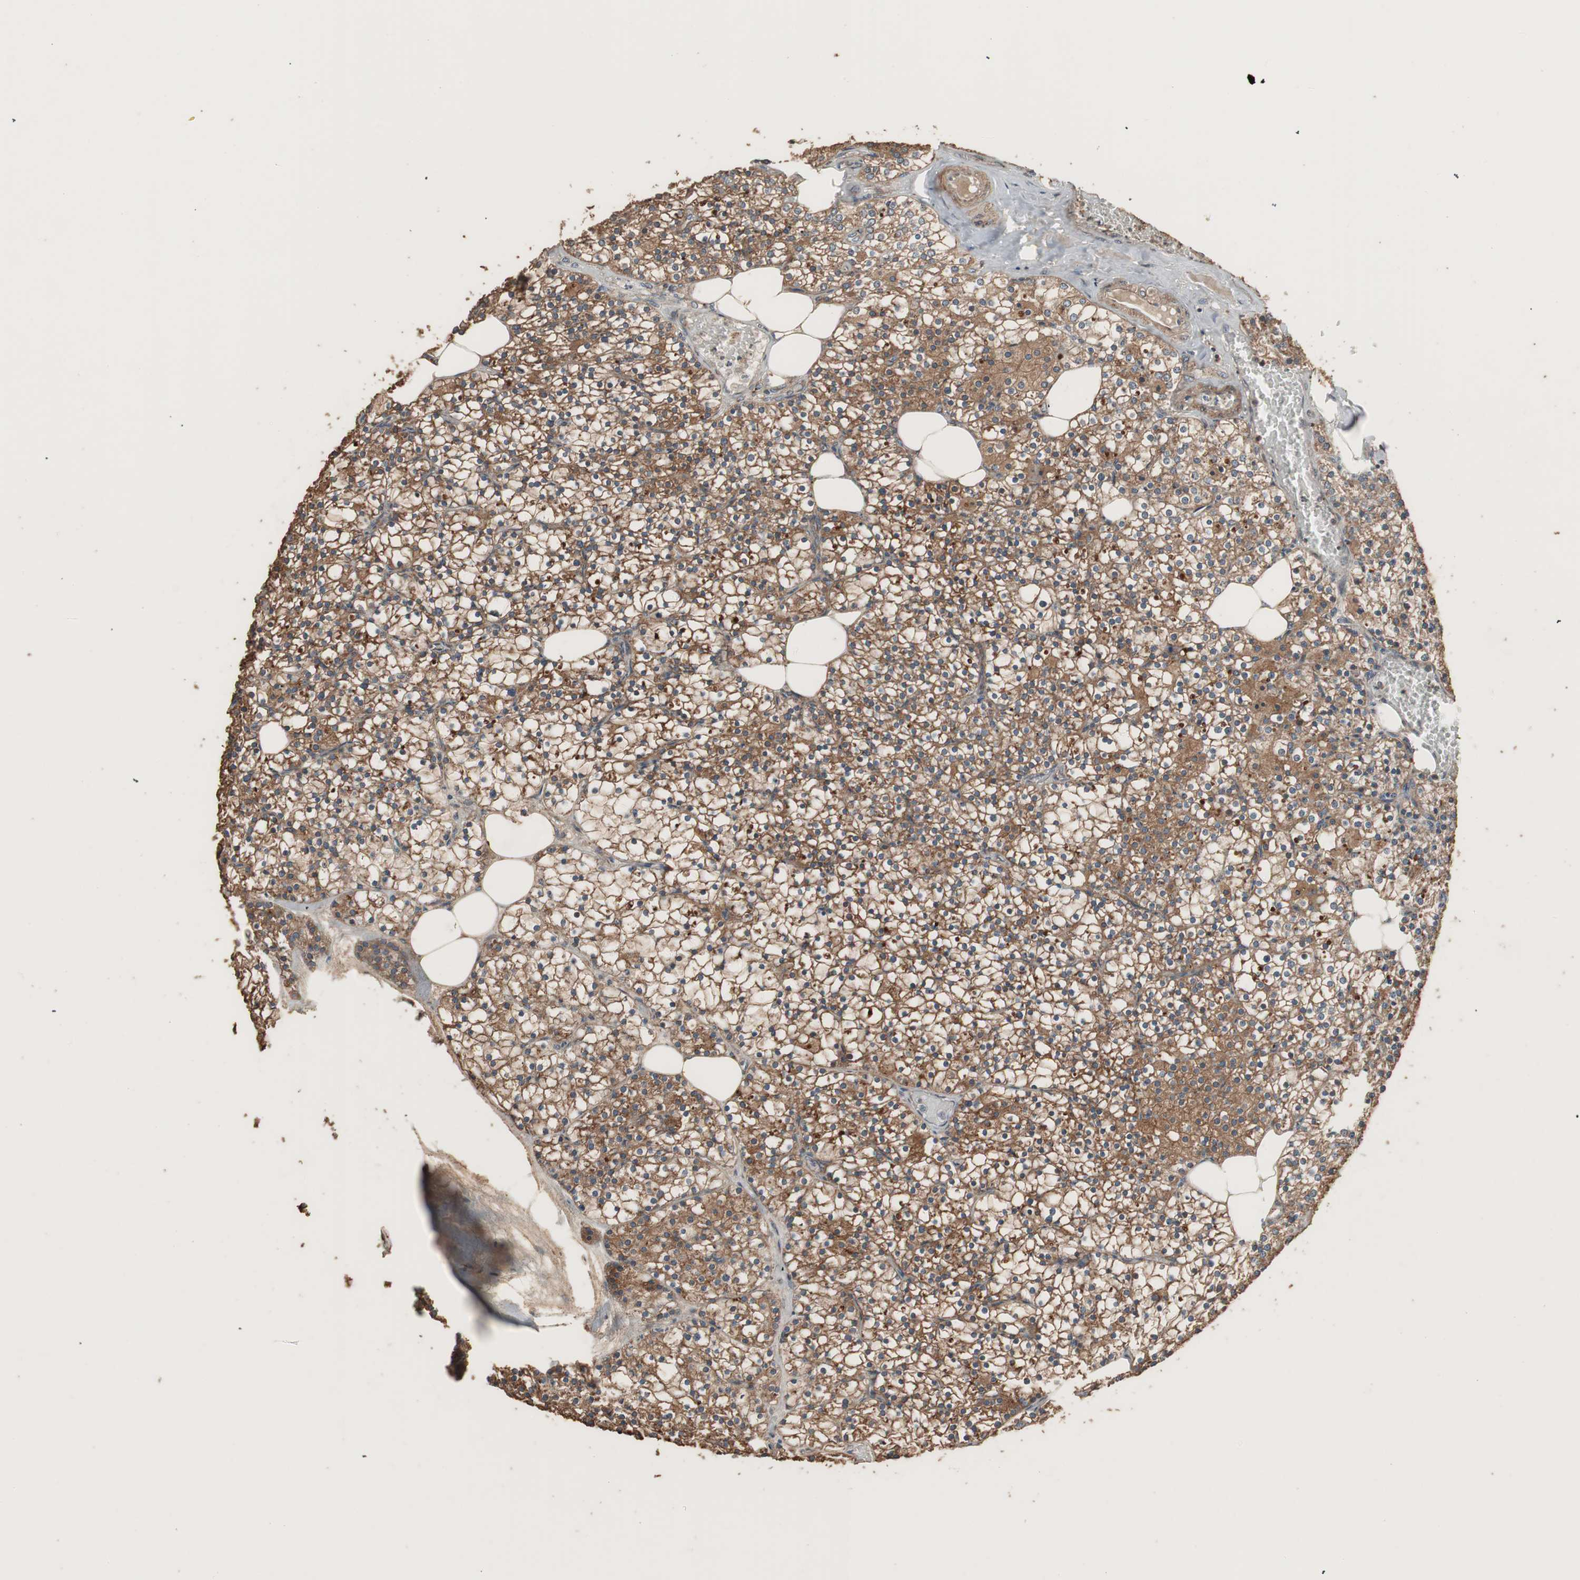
{"staining": {"intensity": "strong", "quantity": ">75%", "location": "cytoplasmic/membranous"}, "tissue": "parathyroid gland", "cell_type": "Glandular cells", "image_type": "normal", "snomed": [{"axis": "morphology", "description": "Normal tissue, NOS"}, {"axis": "topography", "description": "Parathyroid gland"}], "caption": "Unremarkable parathyroid gland exhibits strong cytoplasmic/membranous expression in about >75% of glandular cells.", "gene": "RAB1A", "patient": {"sex": "female", "age": 63}}